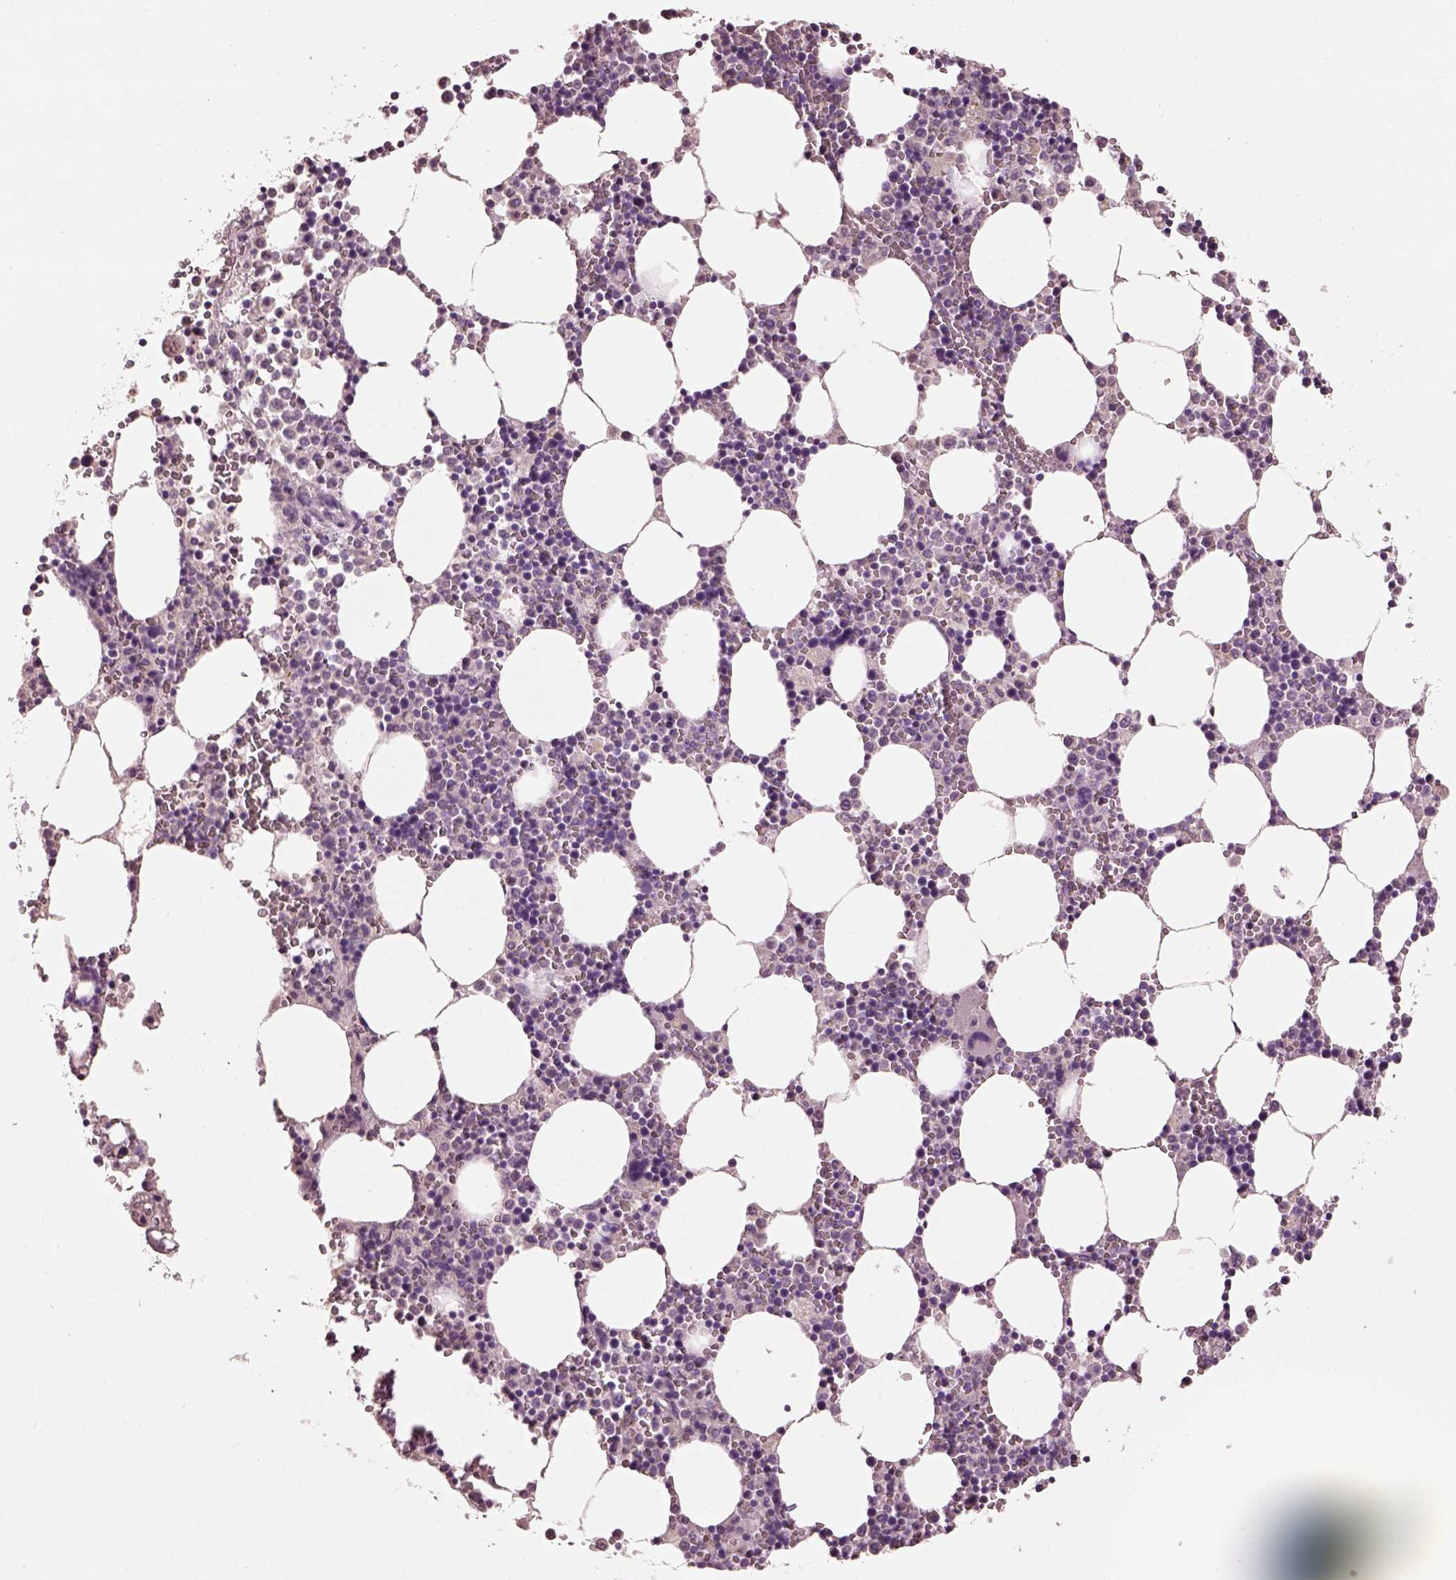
{"staining": {"intensity": "negative", "quantity": "none", "location": "none"}, "tissue": "bone marrow", "cell_type": "Hematopoietic cells", "image_type": "normal", "snomed": [{"axis": "morphology", "description": "Normal tissue, NOS"}, {"axis": "topography", "description": "Bone marrow"}], "caption": "This is an IHC photomicrograph of benign human bone marrow. There is no expression in hematopoietic cells.", "gene": "KCNIP3", "patient": {"sex": "female", "age": 64}}